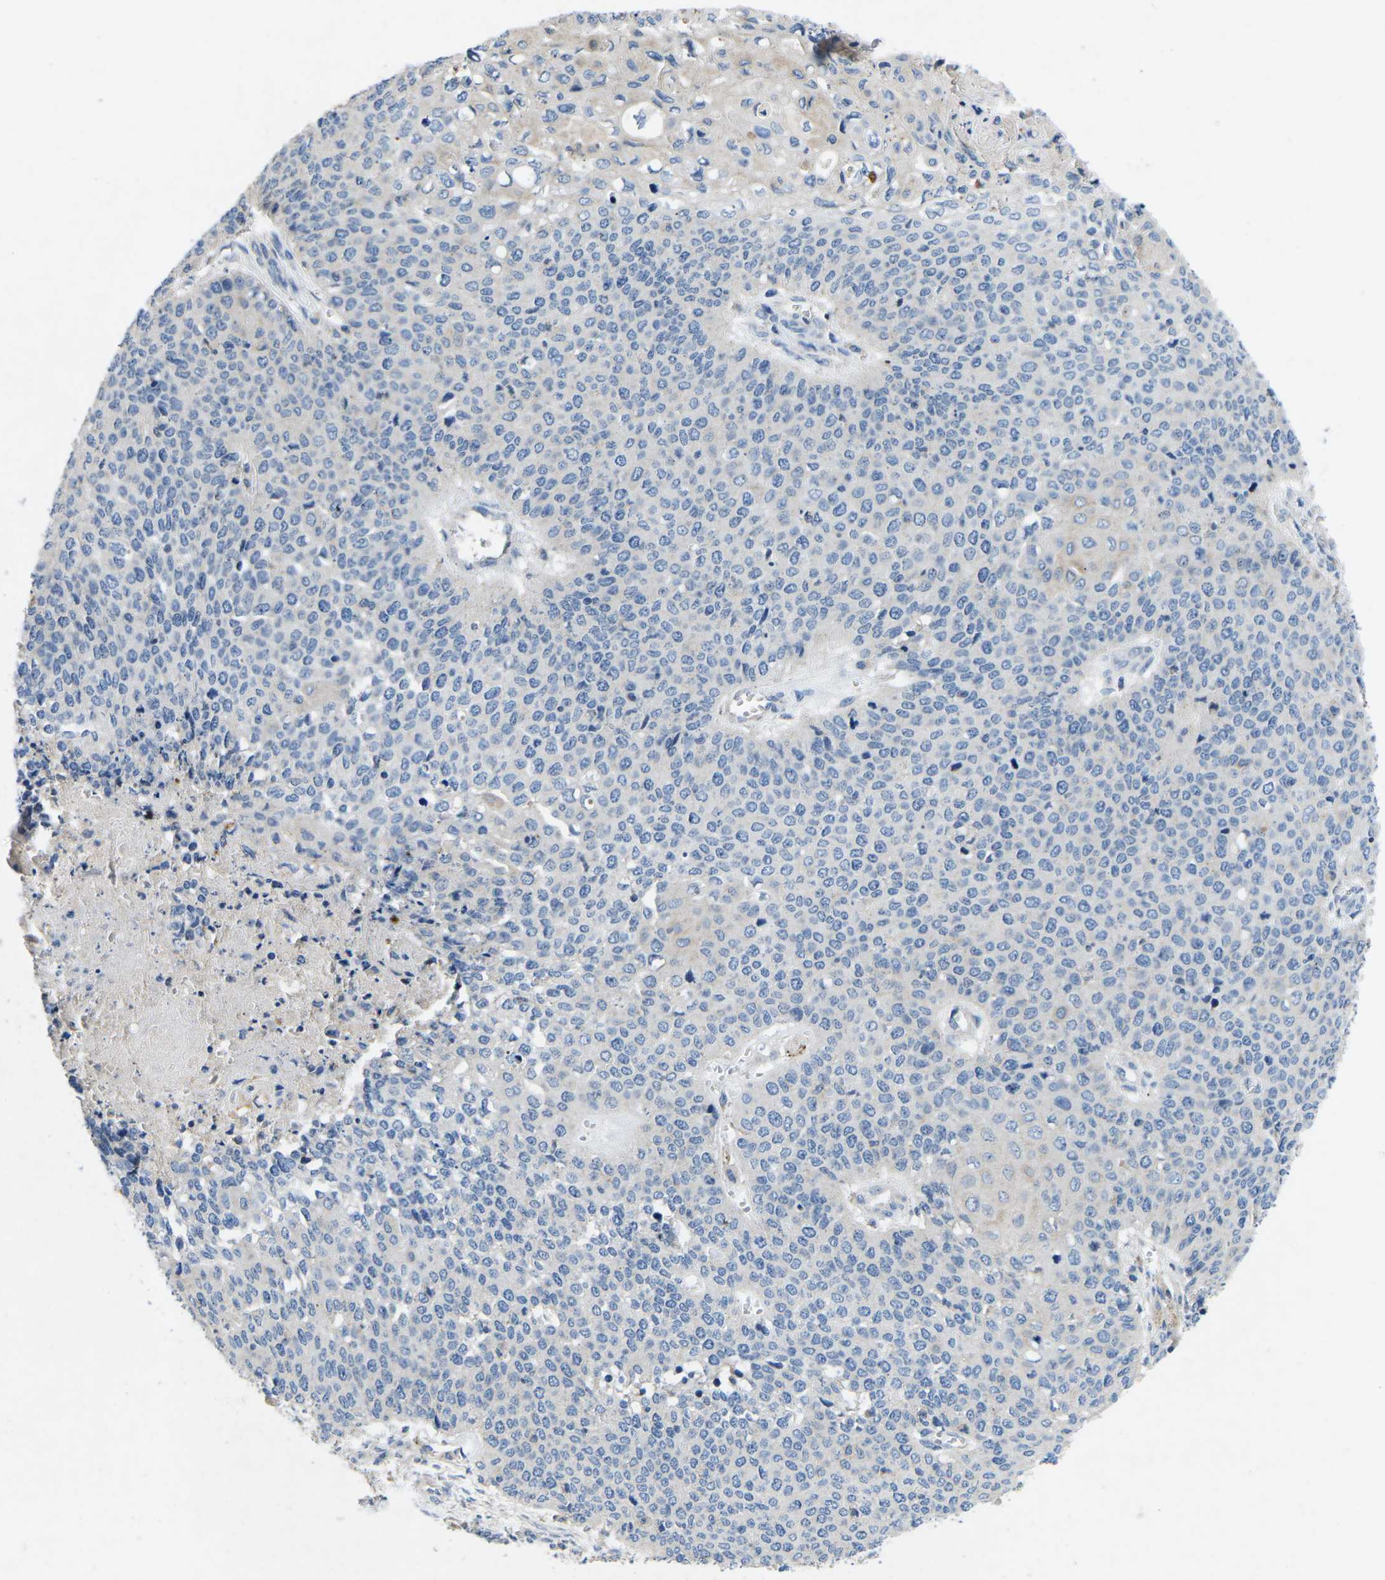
{"staining": {"intensity": "negative", "quantity": "none", "location": "none"}, "tissue": "cervical cancer", "cell_type": "Tumor cells", "image_type": "cancer", "snomed": [{"axis": "morphology", "description": "Squamous cell carcinoma, NOS"}, {"axis": "topography", "description": "Cervix"}], "caption": "Tumor cells are negative for protein expression in human cervical cancer (squamous cell carcinoma).", "gene": "PDCD6IP", "patient": {"sex": "female", "age": 39}}